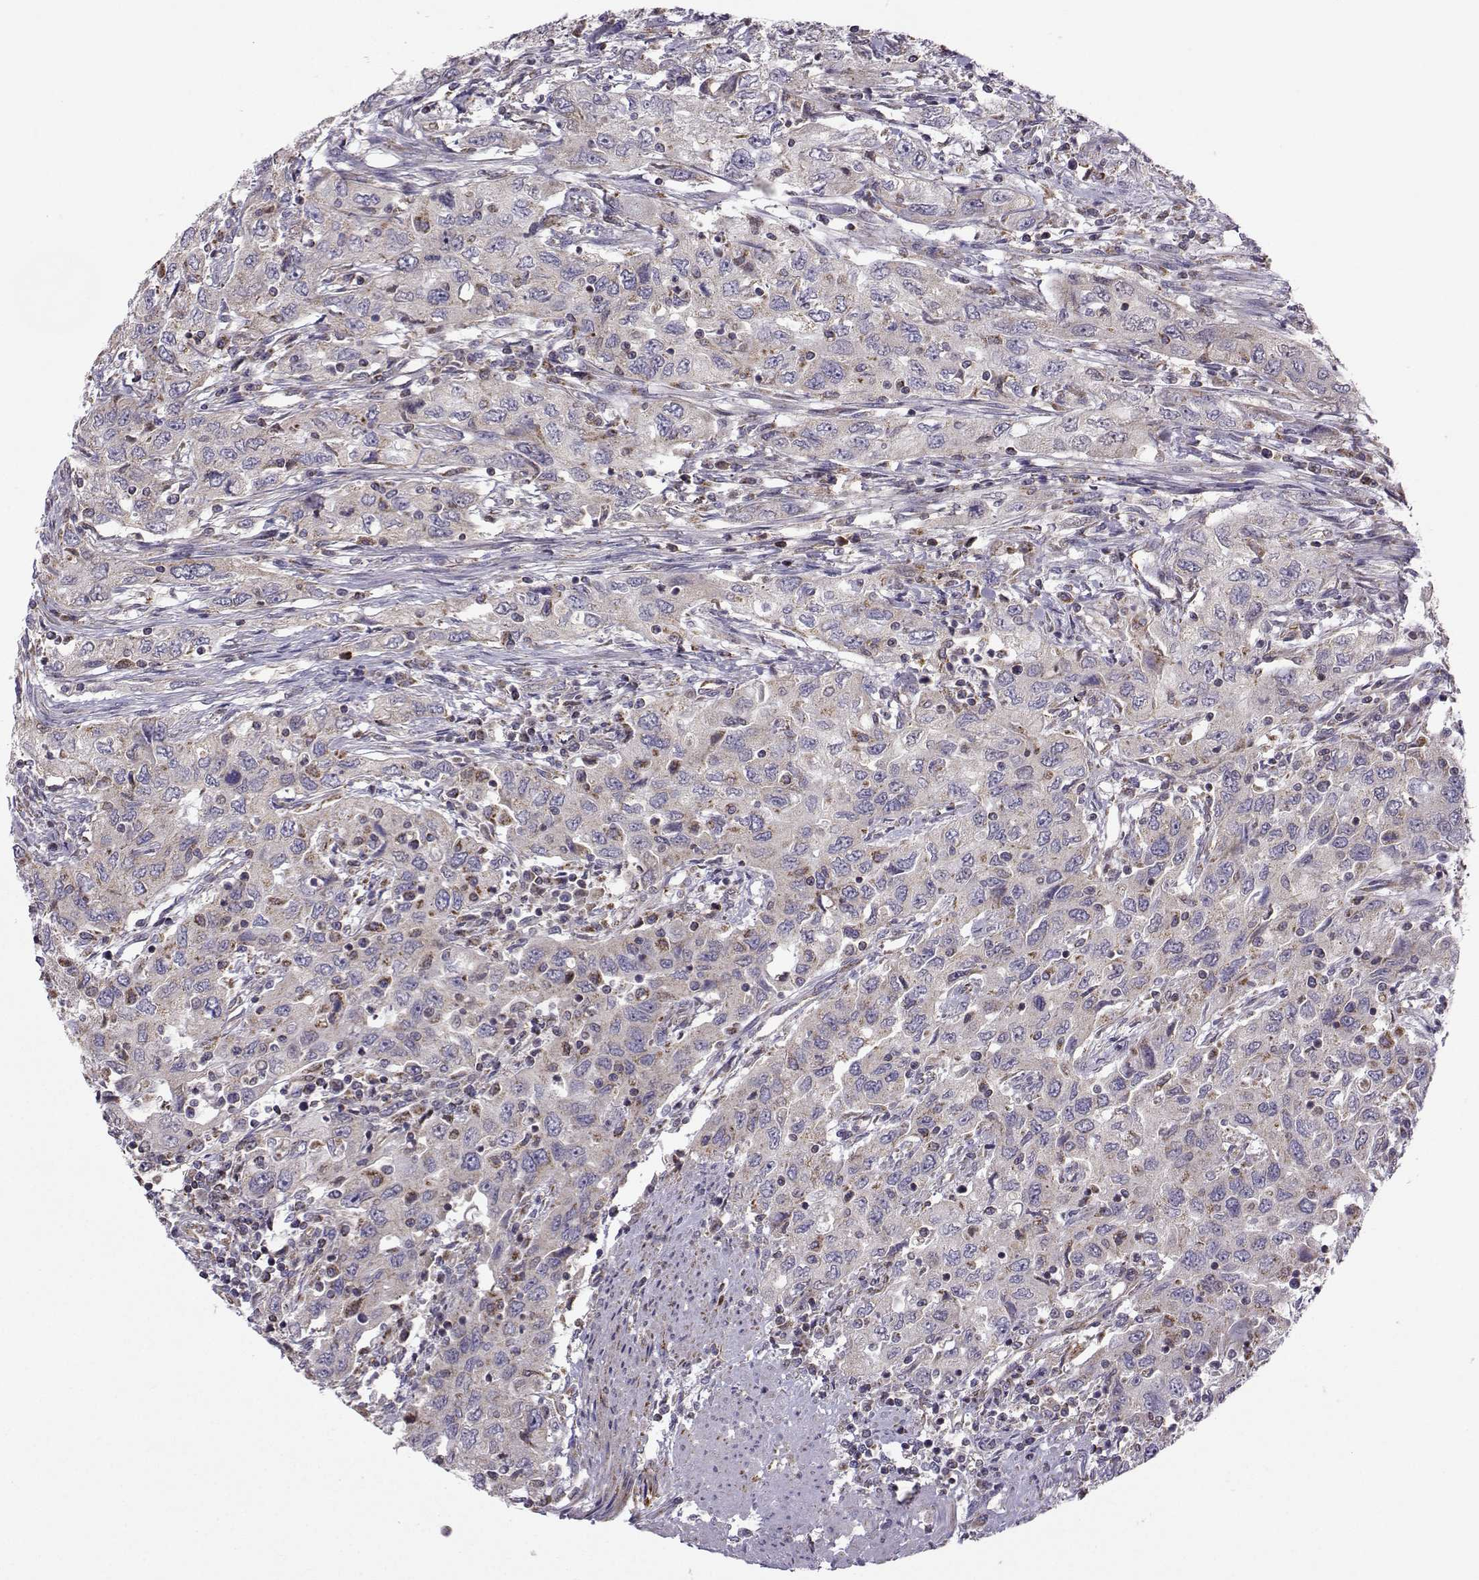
{"staining": {"intensity": "weak", "quantity": "25%-75%", "location": "cytoplasmic/membranous"}, "tissue": "urothelial cancer", "cell_type": "Tumor cells", "image_type": "cancer", "snomed": [{"axis": "morphology", "description": "Urothelial carcinoma, High grade"}, {"axis": "topography", "description": "Urinary bladder"}], "caption": "Protein staining by immunohistochemistry (IHC) shows weak cytoplasmic/membranous expression in about 25%-75% of tumor cells in urothelial cancer.", "gene": "NECAB3", "patient": {"sex": "male", "age": 76}}